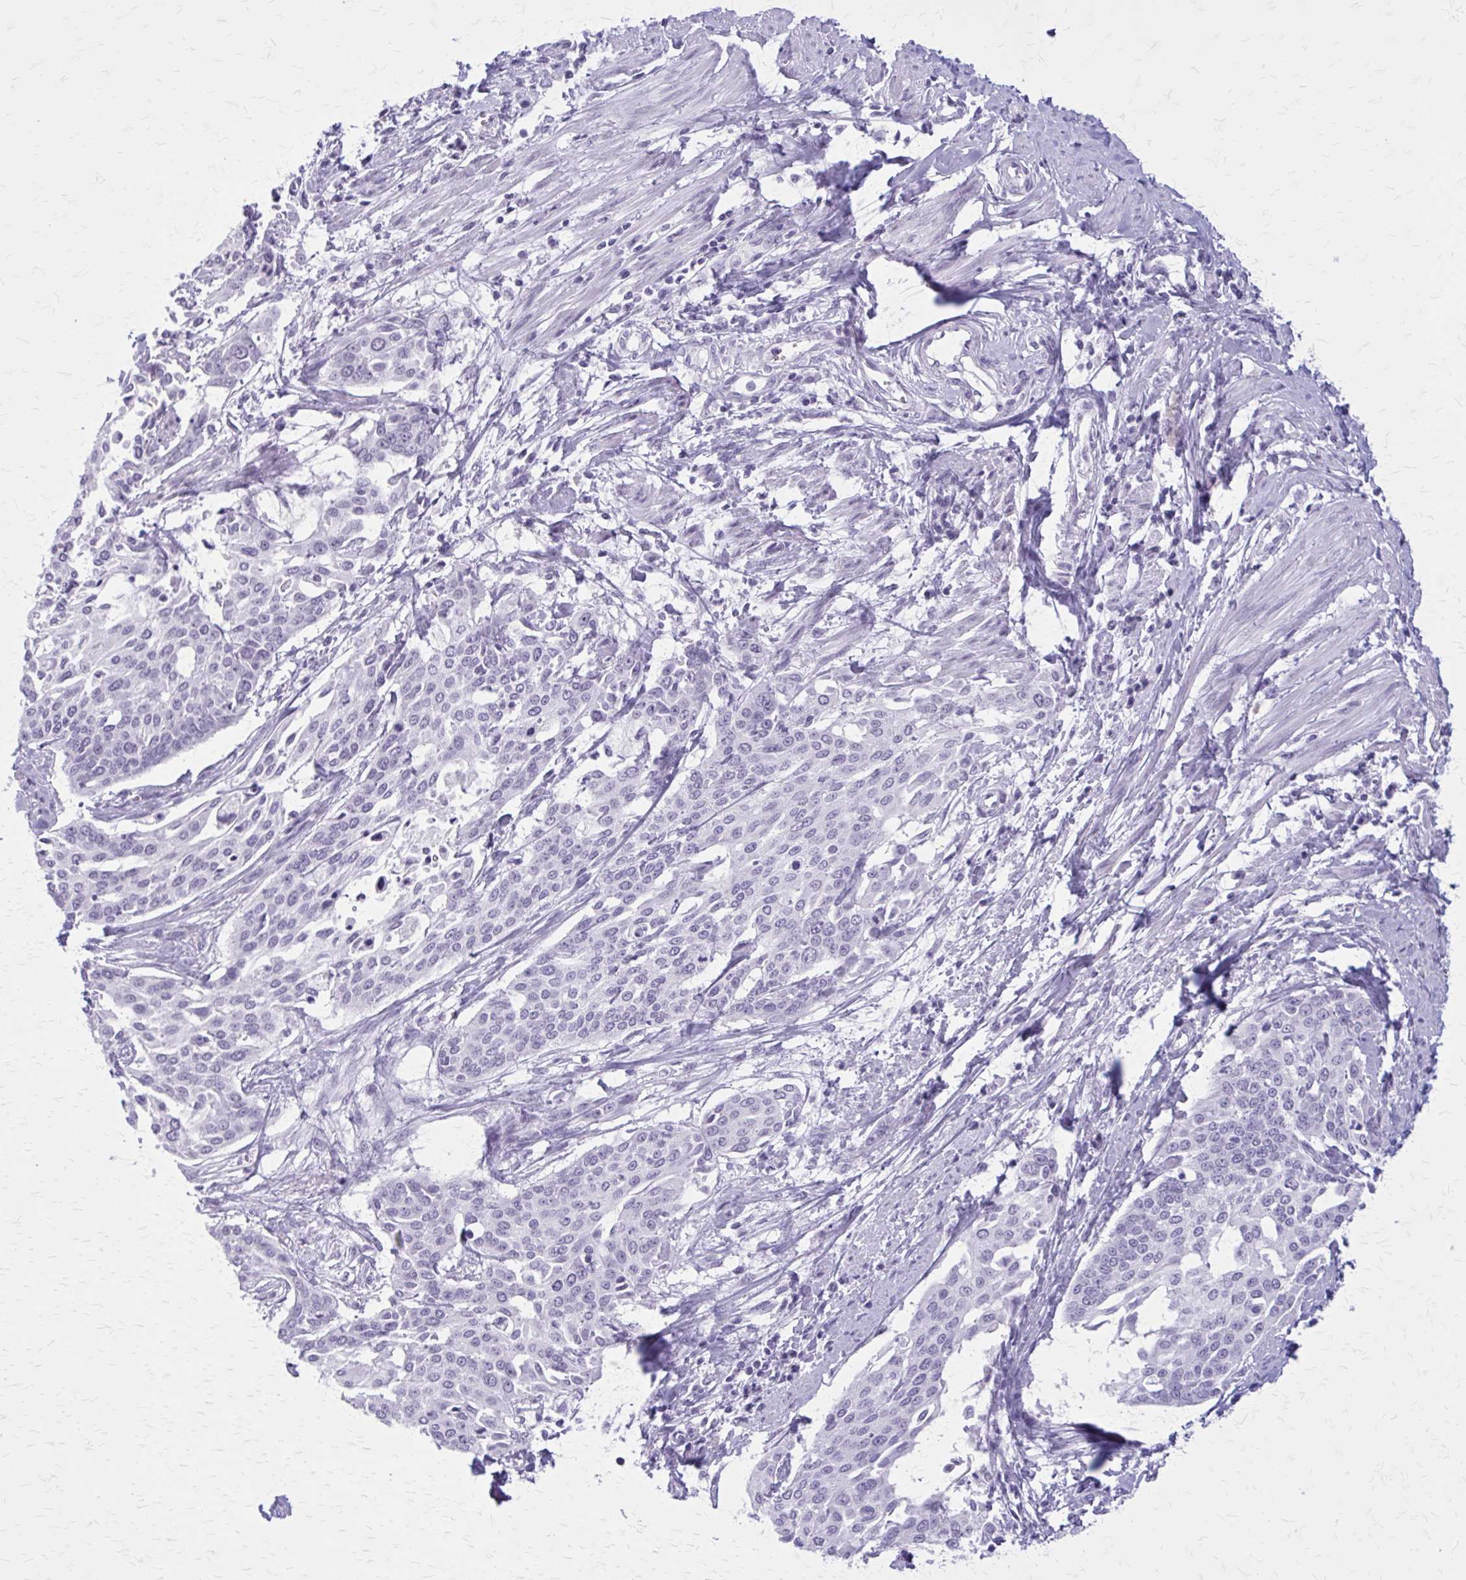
{"staining": {"intensity": "negative", "quantity": "none", "location": "none"}, "tissue": "cervical cancer", "cell_type": "Tumor cells", "image_type": "cancer", "snomed": [{"axis": "morphology", "description": "Squamous cell carcinoma, NOS"}, {"axis": "topography", "description": "Cervix"}], "caption": "A micrograph of human squamous cell carcinoma (cervical) is negative for staining in tumor cells.", "gene": "GAD1", "patient": {"sex": "female", "age": 44}}